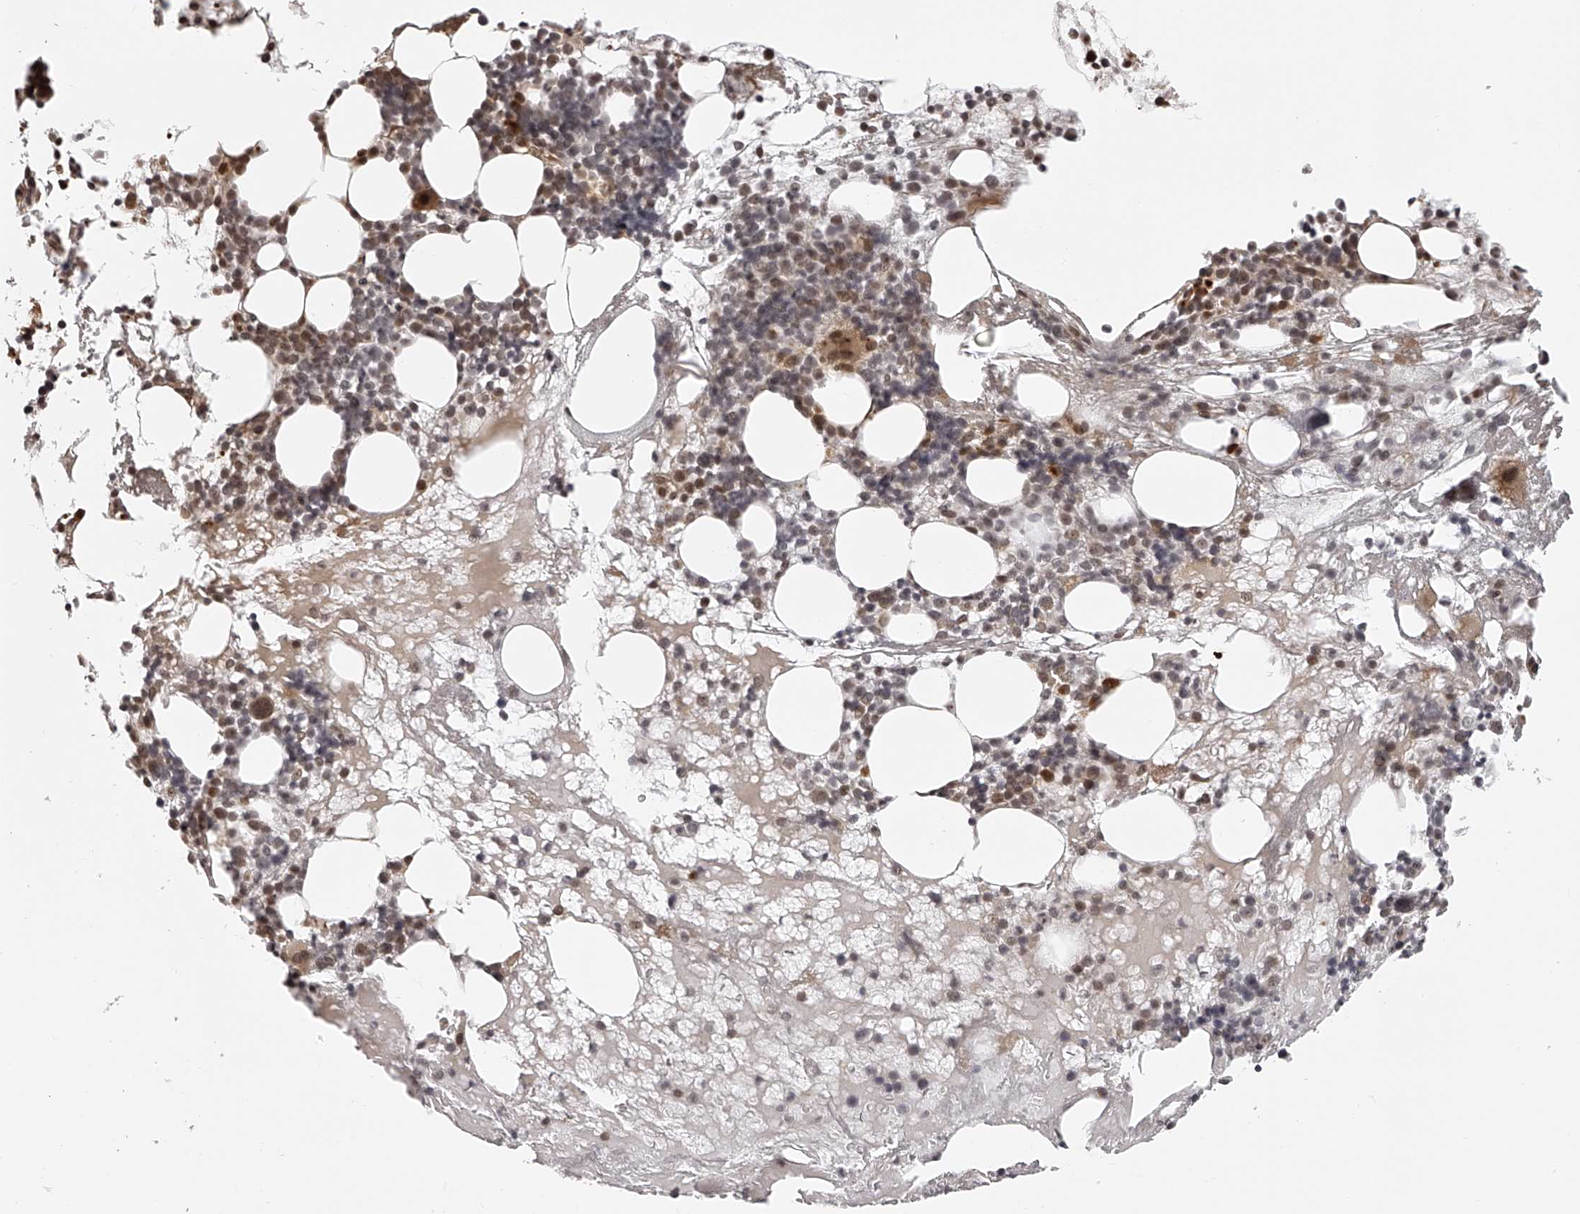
{"staining": {"intensity": "moderate", "quantity": "25%-75%", "location": "cytoplasmic/membranous,nuclear"}, "tissue": "bone marrow", "cell_type": "Hematopoietic cells", "image_type": "normal", "snomed": [{"axis": "morphology", "description": "Normal tissue, NOS"}, {"axis": "morphology", "description": "Inflammation, NOS"}, {"axis": "topography", "description": "Bone marrow"}], "caption": "Immunohistochemistry micrograph of benign human bone marrow stained for a protein (brown), which shows medium levels of moderate cytoplasmic/membranous,nuclear staining in approximately 25%-75% of hematopoietic cells.", "gene": "ODF2L", "patient": {"sex": "female", "age": 77}}